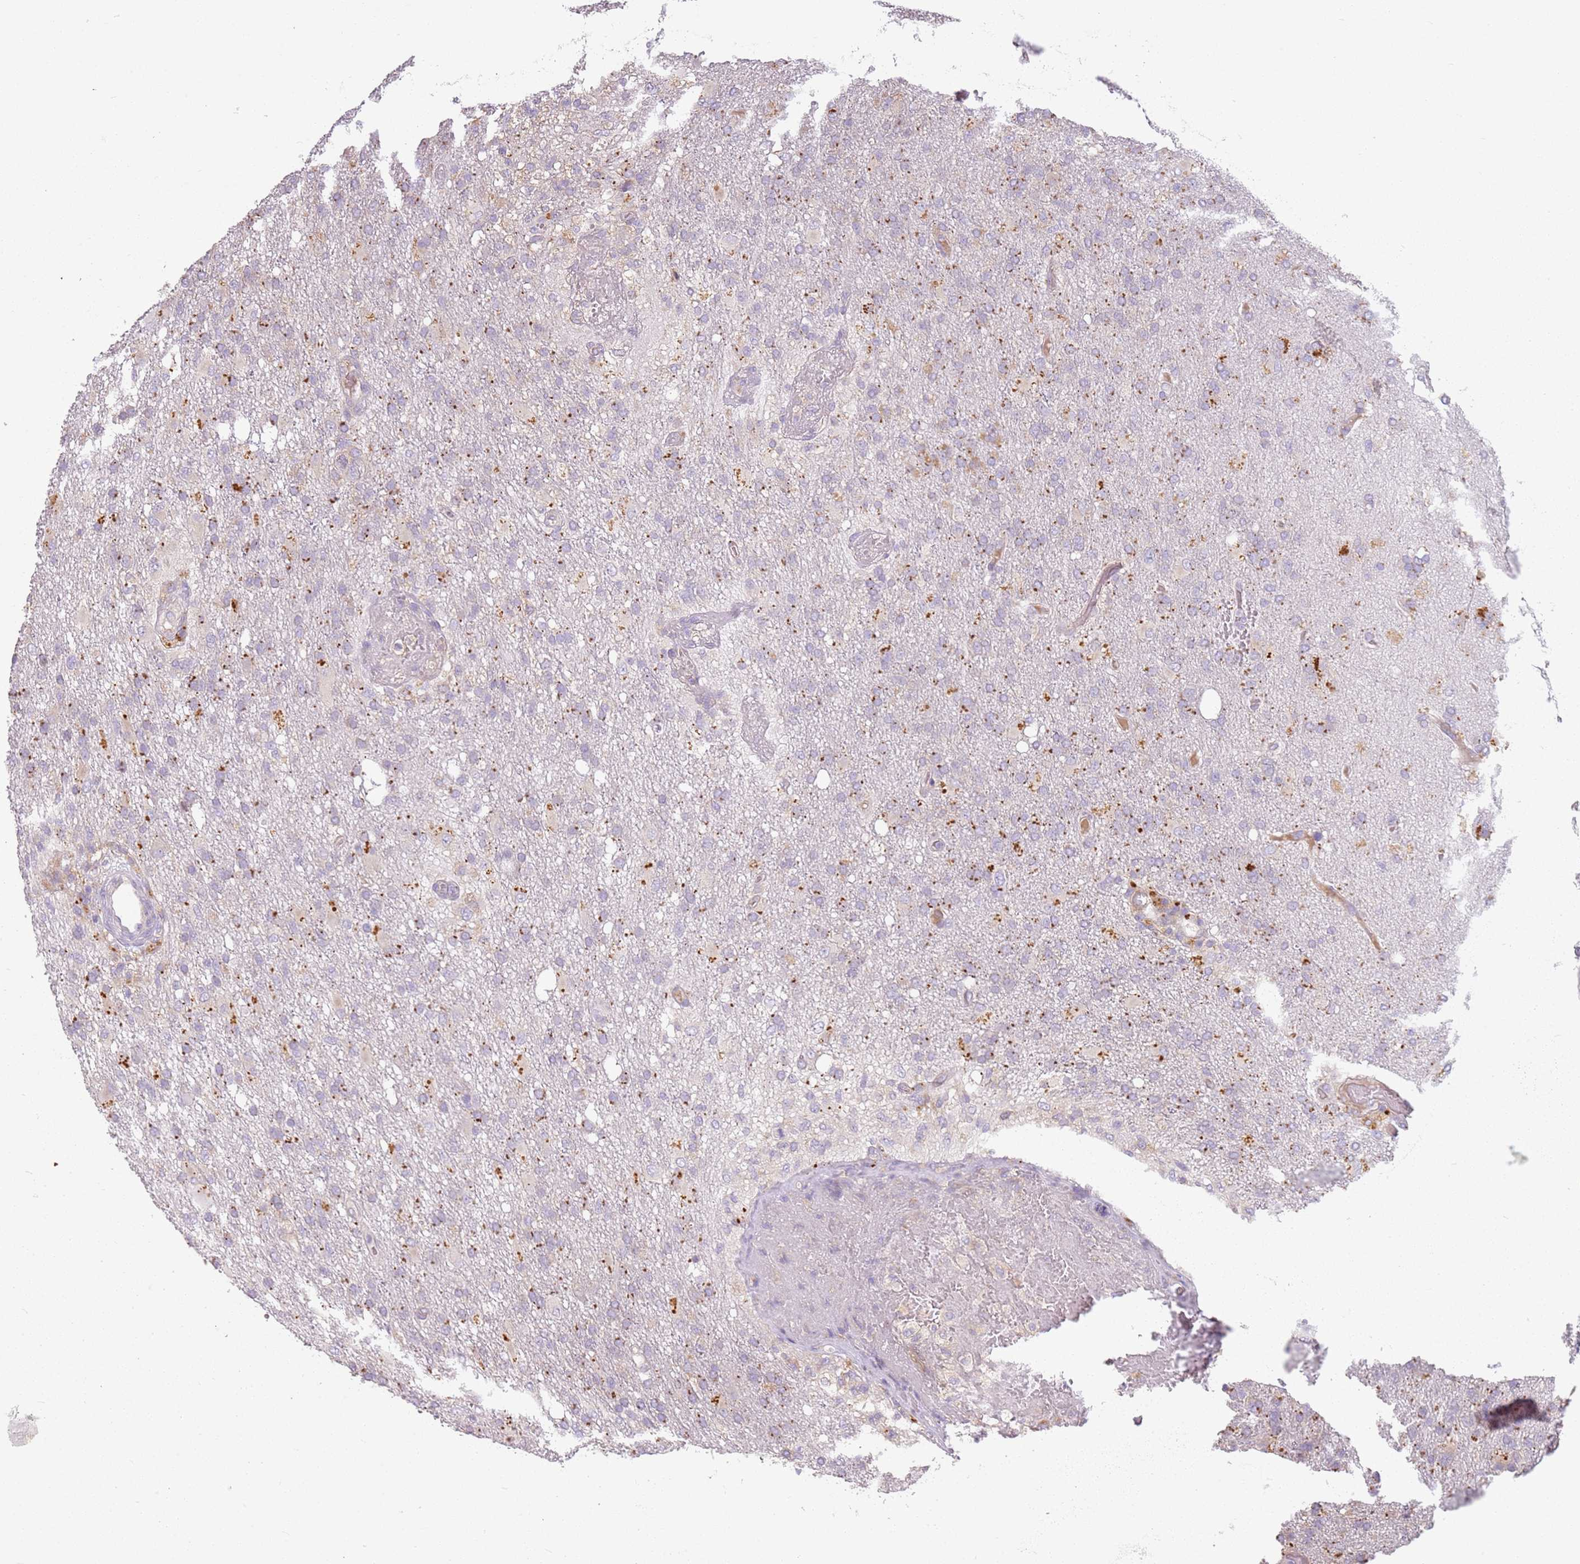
{"staining": {"intensity": "moderate", "quantity": "<25%", "location": "cytoplasmic/membranous"}, "tissue": "glioma", "cell_type": "Tumor cells", "image_type": "cancer", "snomed": [{"axis": "morphology", "description": "Glioma, malignant, High grade"}, {"axis": "topography", "description": "Brain"}], "caption": "Malignant glioma (high-grade) stained with immunohistochemistry shows moderate cytoplasmic/membranous staining in about <25% of tumor cells.", "gene": "RPS28", "patient": {"sex": "female", "age": 74}}